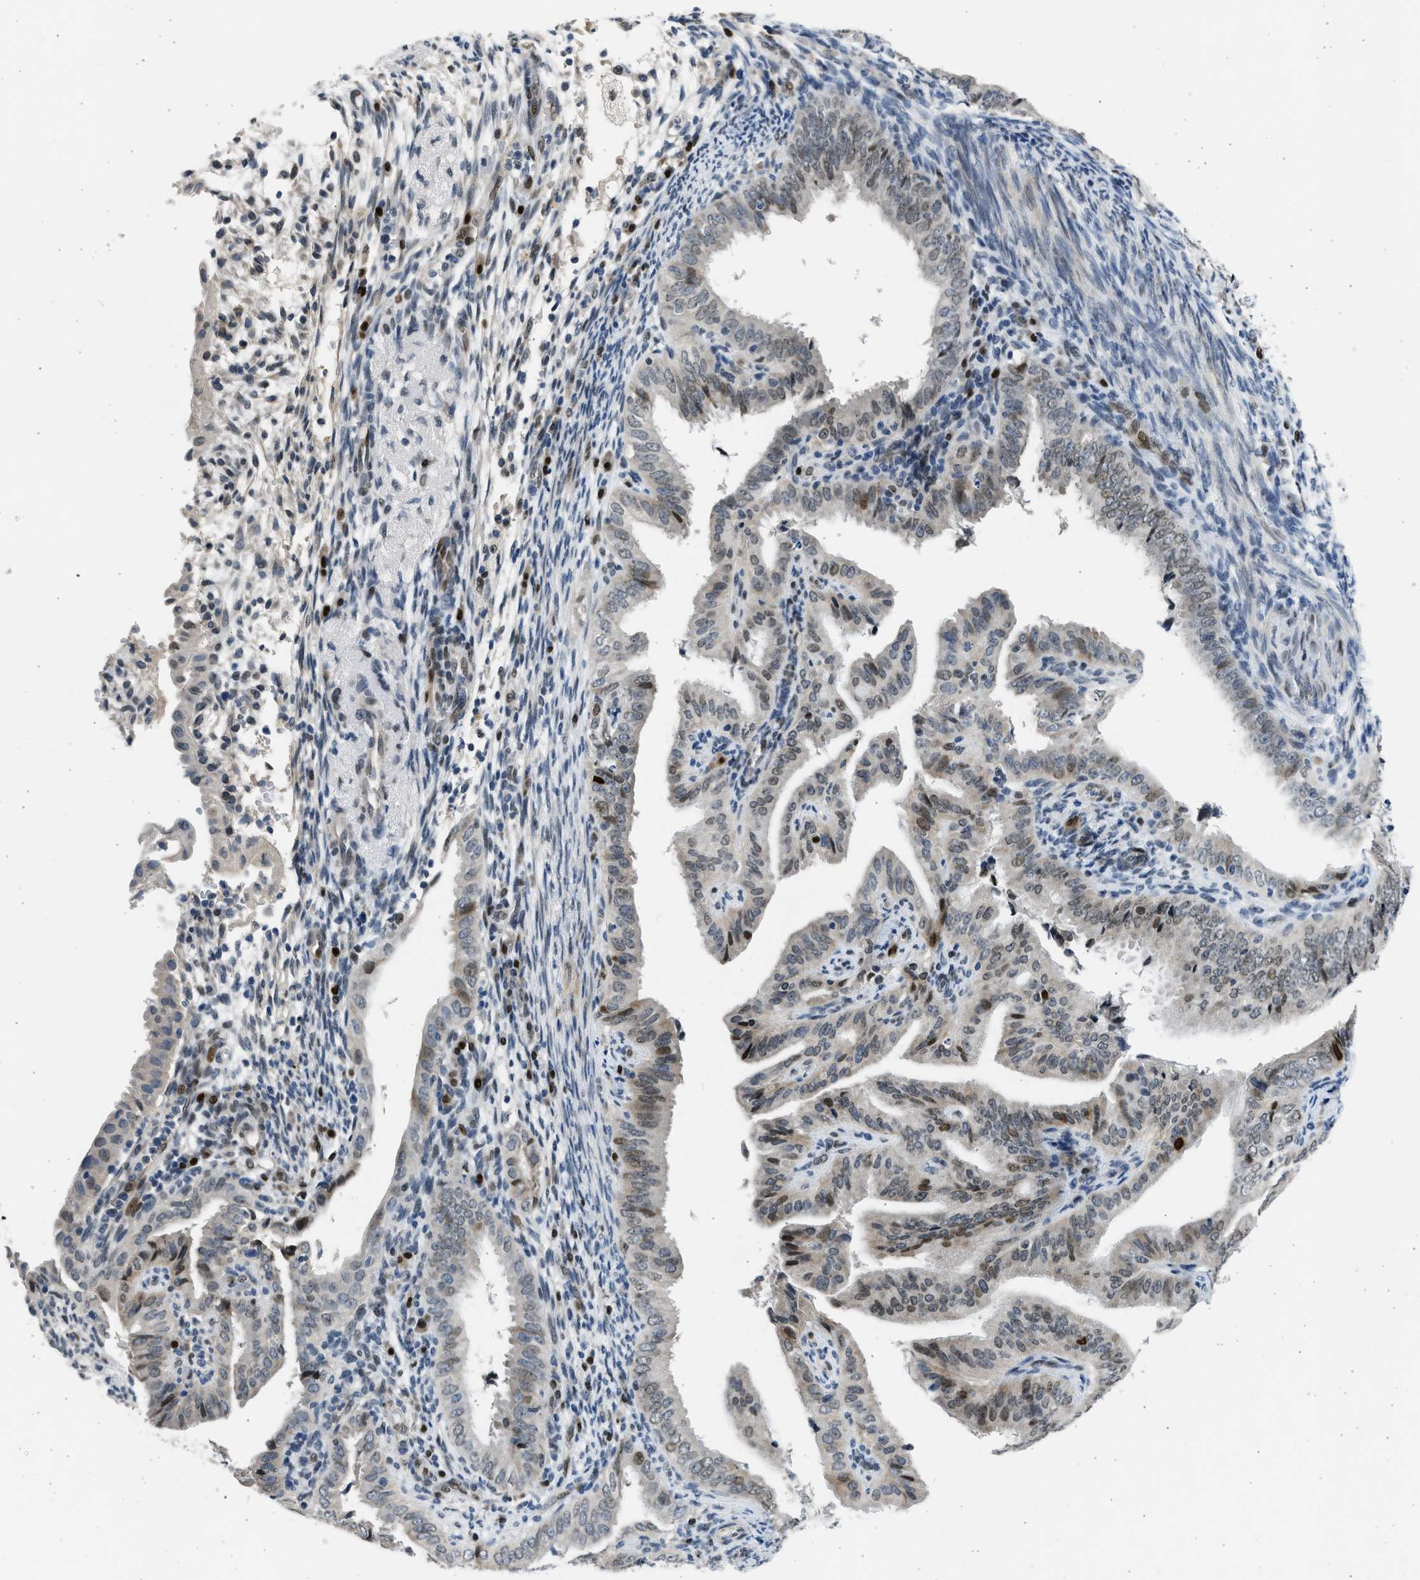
{"staining": {"intensity": "strong", "quantity": "25%-75%", "location": "nuclear"}, "tissue": "endometrial cancer", "cell_type": "Tumor cells", "image_type": "cancer", "snomed": [{"axis": "morphology", "description": "Adenocarcinoma, NOS"}, {"axis": "topography", "description": "Endometrium"}], "caption": "Immunohistochemical staining of adenocarcinoma (endometrial) displays high levels of strong nuclear protein staining in approximately 25%-75% of tumor cells. Nuclei are stained in blue.", "gene": "HMGN3", "patient": {"sex": "female", "age": 58}}